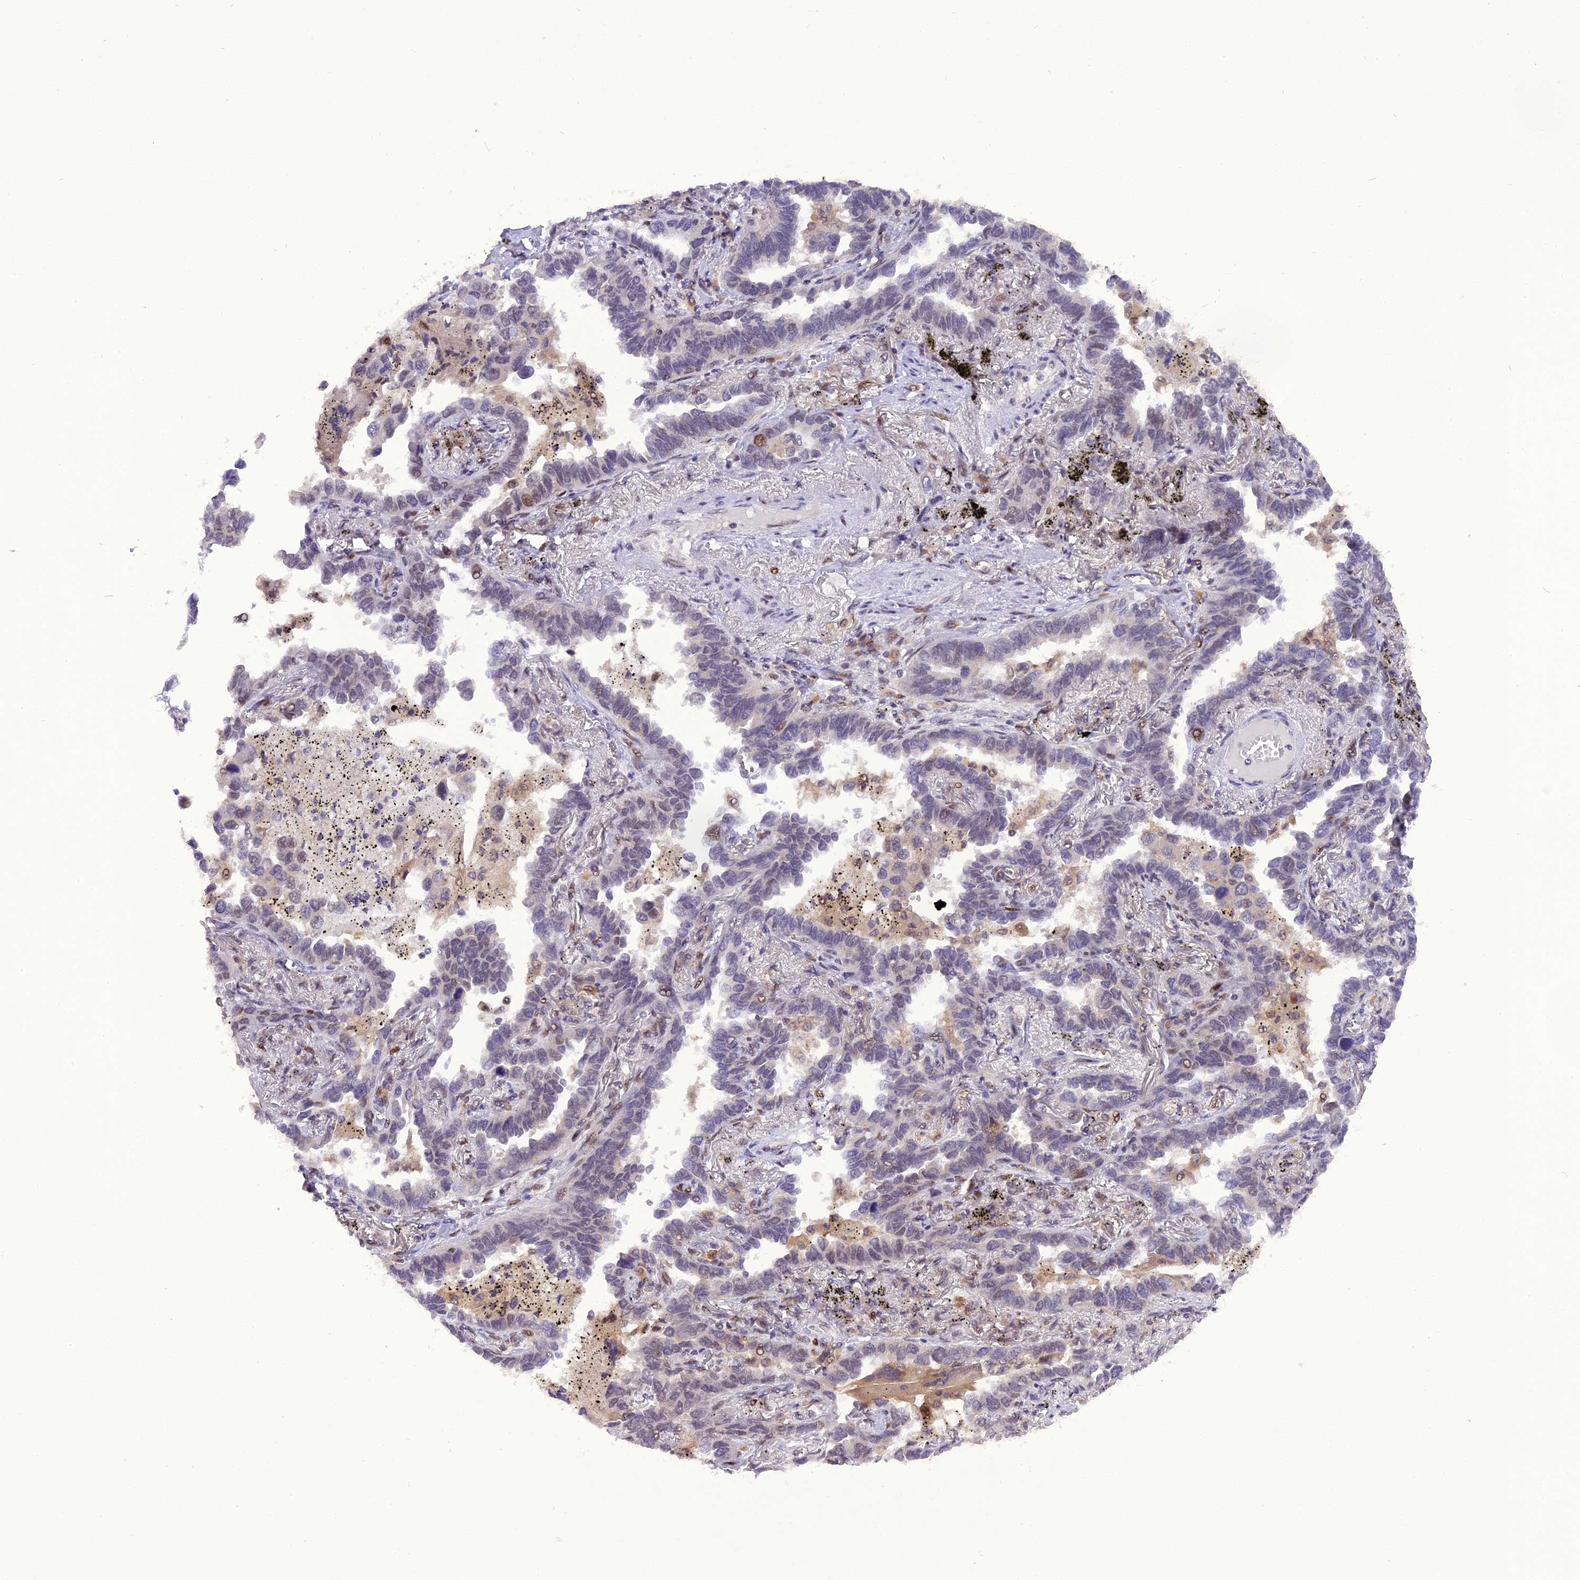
{"staining": {"intensity": "moderate", "quantity": "<25%", "location": "nuclear"}, "tissue": "lung cancer", "cell_type": "Tumor cells", "image_type": "cancer", "snomed": [{"axis": "morphology", "description": "Adenocarcinoma, NOS"}, {"axis": "topography", "description": "Lung"}], "caption": "IHC photomicrograph of neoplastic tissue: human adenocarcinoma (lung) stained using IHC demonstrates low levels of moderate protein expression localized specifically in the nuclear of tumor cells, appearing as a nuclear brown color.", "gene": "RABGGTA", "patient": {"sex": "male", "age": 67}}